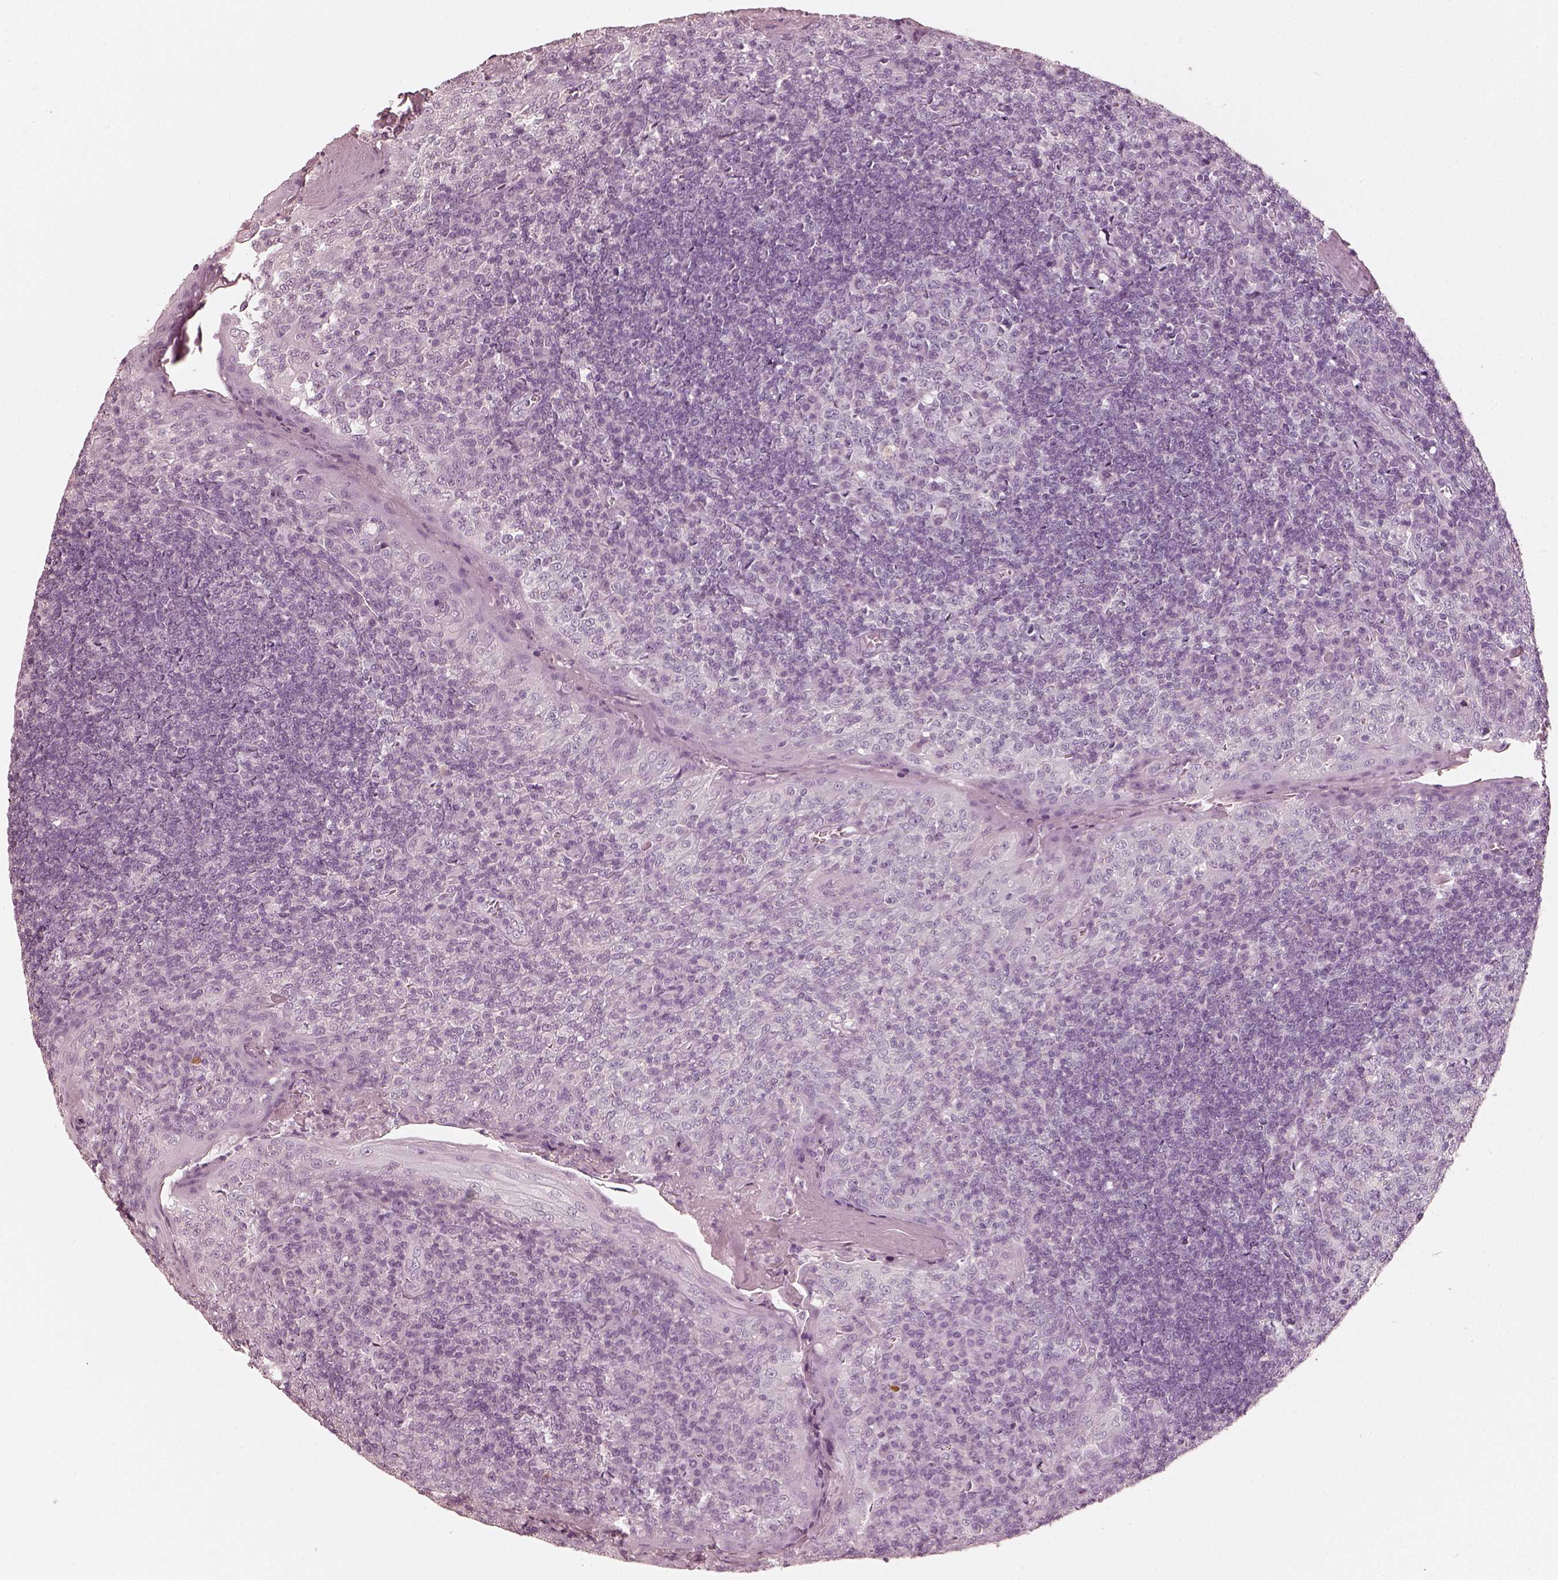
{"staining": {"intensity": "negative", "quantity": "none", "location": "none"}, "tissue": "tonsil", "cell_type": "Germinal center cells", "image_type": "normal", "snomed": [{"axis": "morphology", "description": "Normal tissue, NOS"}, {"axis": "topography", "description": "Tonsil"}], "caption": "The image displays no significant positivity in germinal center cells of tonsil. (IHC, brightfield microscopy, high magnification).", "gene": "R3HDML", "patient": {"sex": "female", "age": 13}}